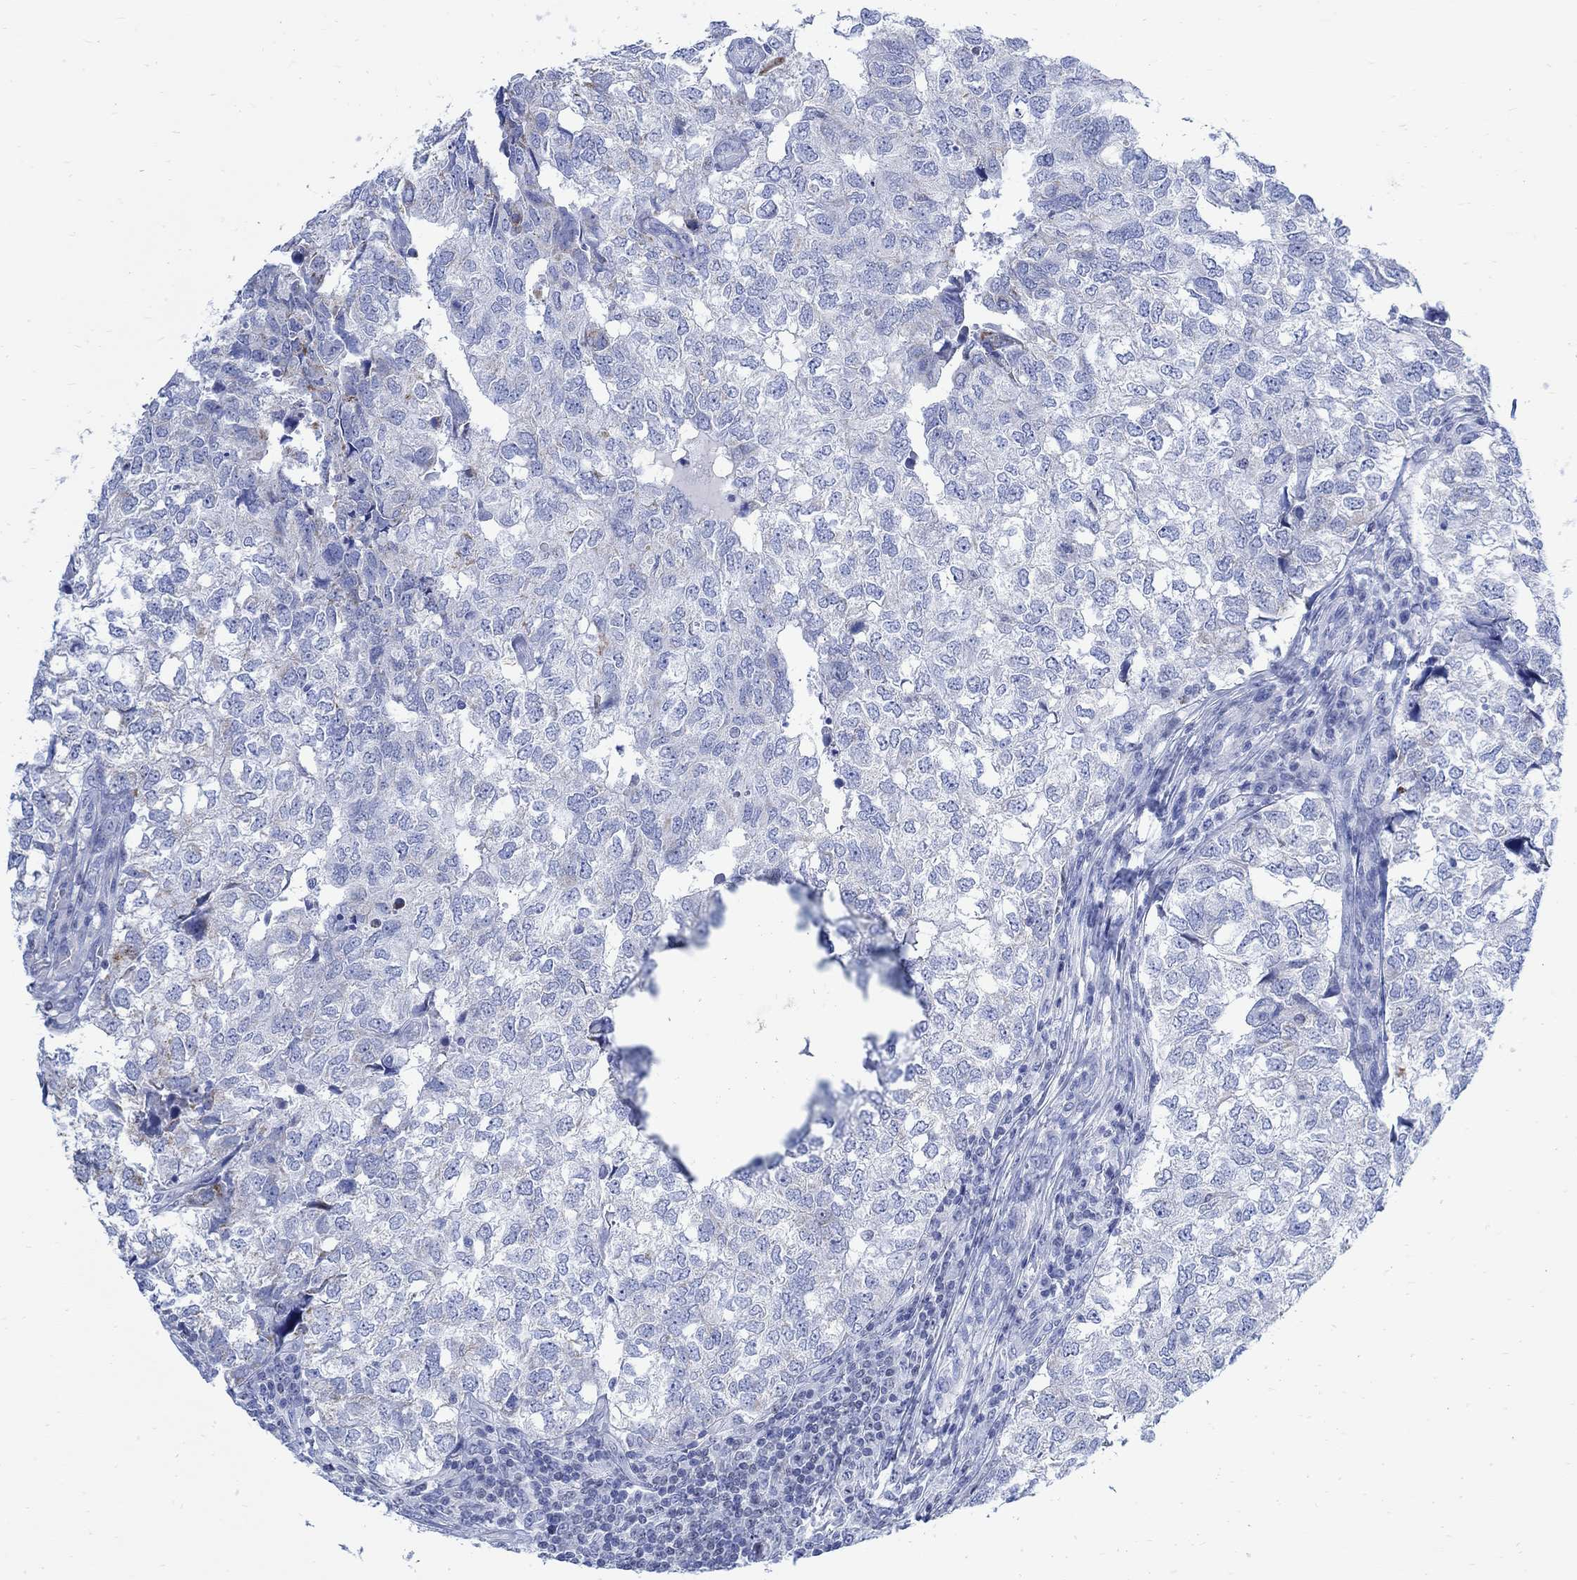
{"staining": {"intensity": "moderate", "quantity": "<25%", "location": "cytoplasmic/membranous"}, "tissue": "breast cancer", "cell_type": "Tumor cells", "image_type": "cancer", "snomed": [{"axis": "morphology", "description": "Duct carcinoma"}, {"axis": "topography", "description": "Breast"}], "caption": "Immunohistochemical staining of invasive ductal carcinoma (breast) displays low levels of moderate cytoplasmic/membranous protein staining in approximately <25% of tumor cells. Immunohistochemistry (ihc) stains the protein of interest in brown and the nuclei are stained blue.", "gene": "CPLX2", "patient": {"sex": "female", "age": 30}}